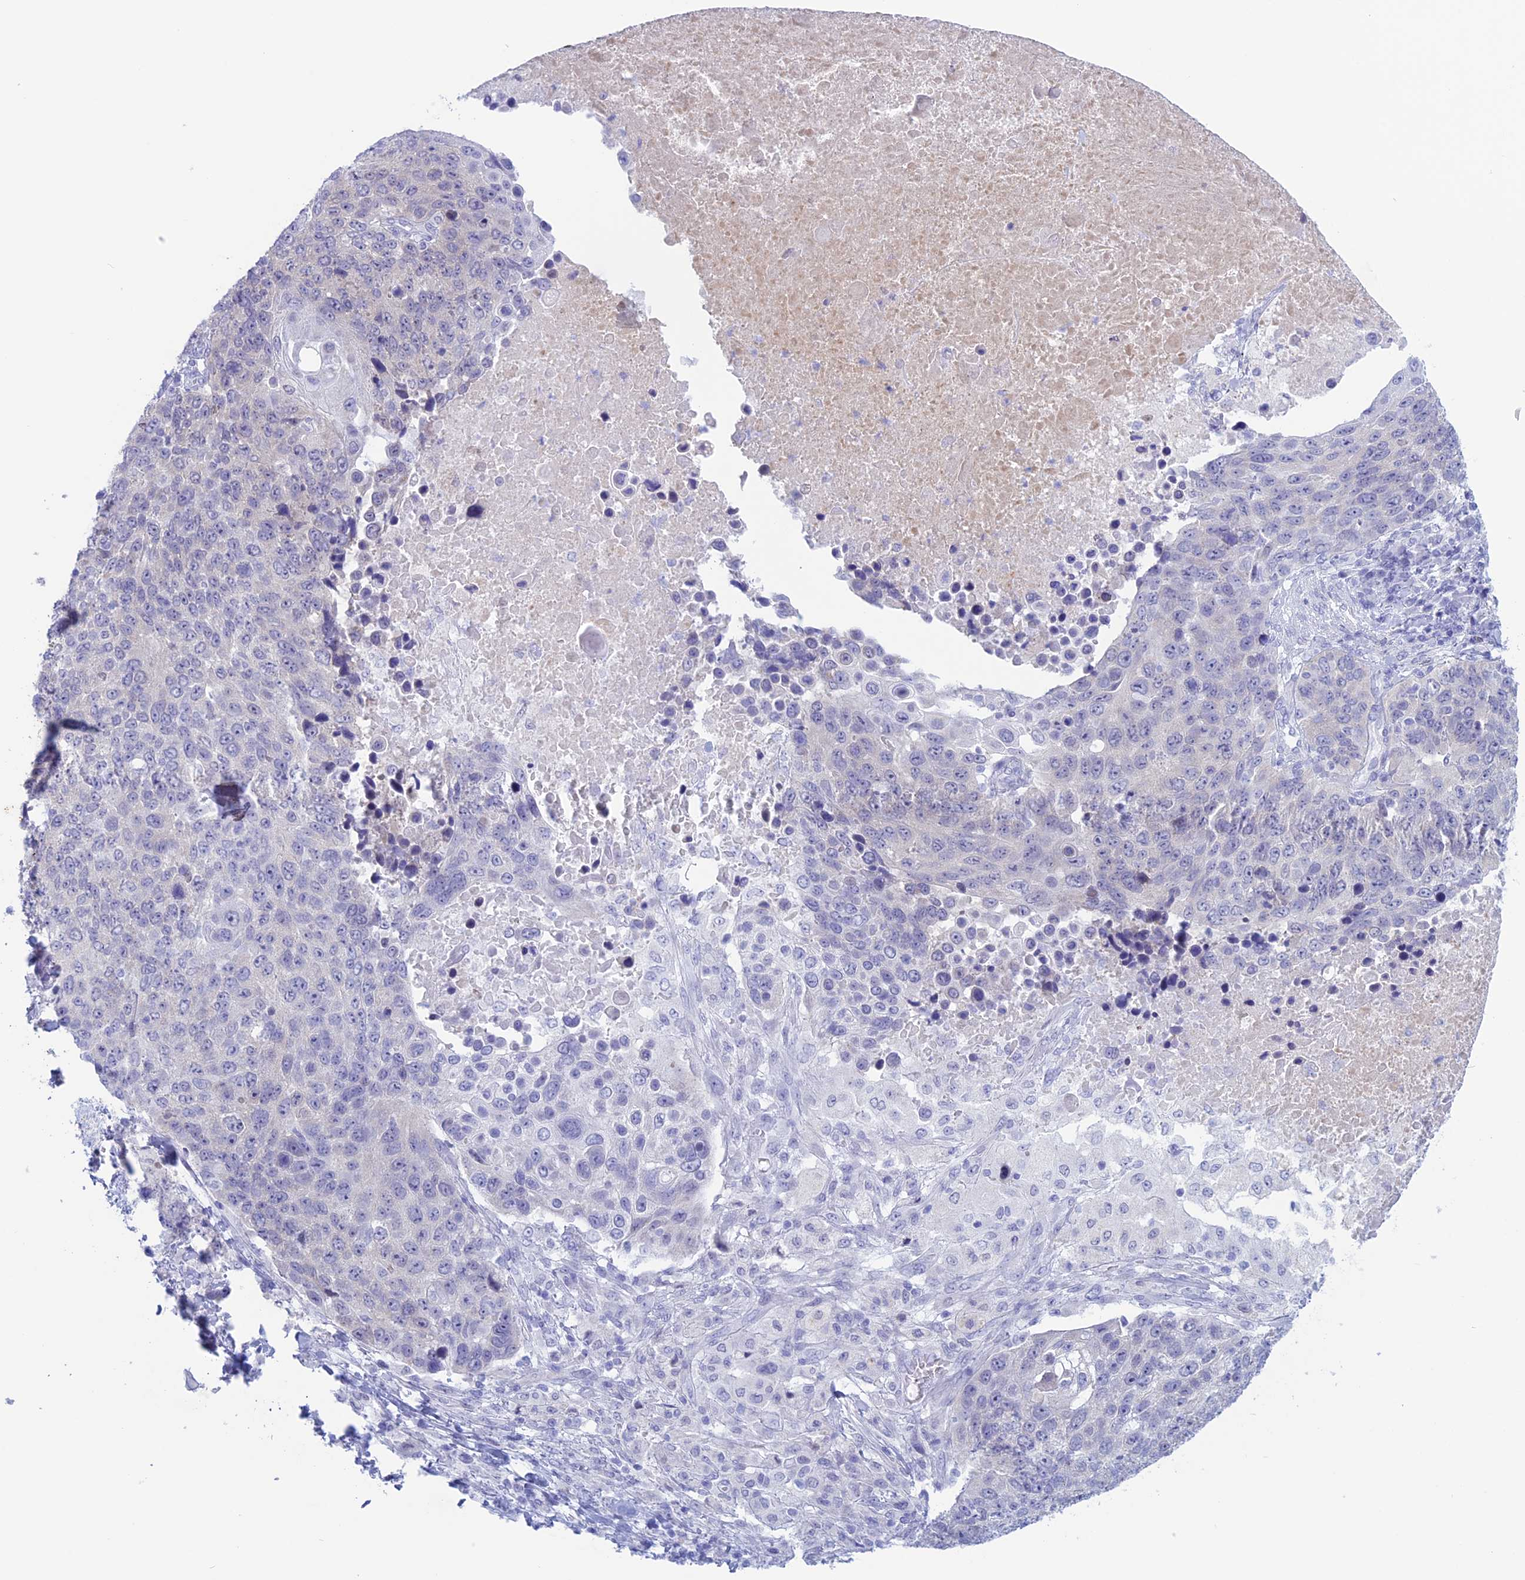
{"staining": {"intensity": "negative", "quantity": "none", "location": "none"}, "tissue": "lung cancer", "cell_type": "Tumor cells", "image_type": "cancer", "snomed": [{"axis": "morphology", "description": "Normal tissue, NOS"}, {"axis": "morphology", "description": "Squamous cell carcinoma, NOS"}, {"axis": "topography", "description": "Lymph node"}, {"axis": "topography", "description": "Lung"}], "caption": "A micrograph of squamous cell carcinoma (lung) stained for a protein shows no brown staining in tumor cells. (DAB IHC, high magnification).", "gene": "LHFPL2", "patient": {"sex": "male", "age": 66}}